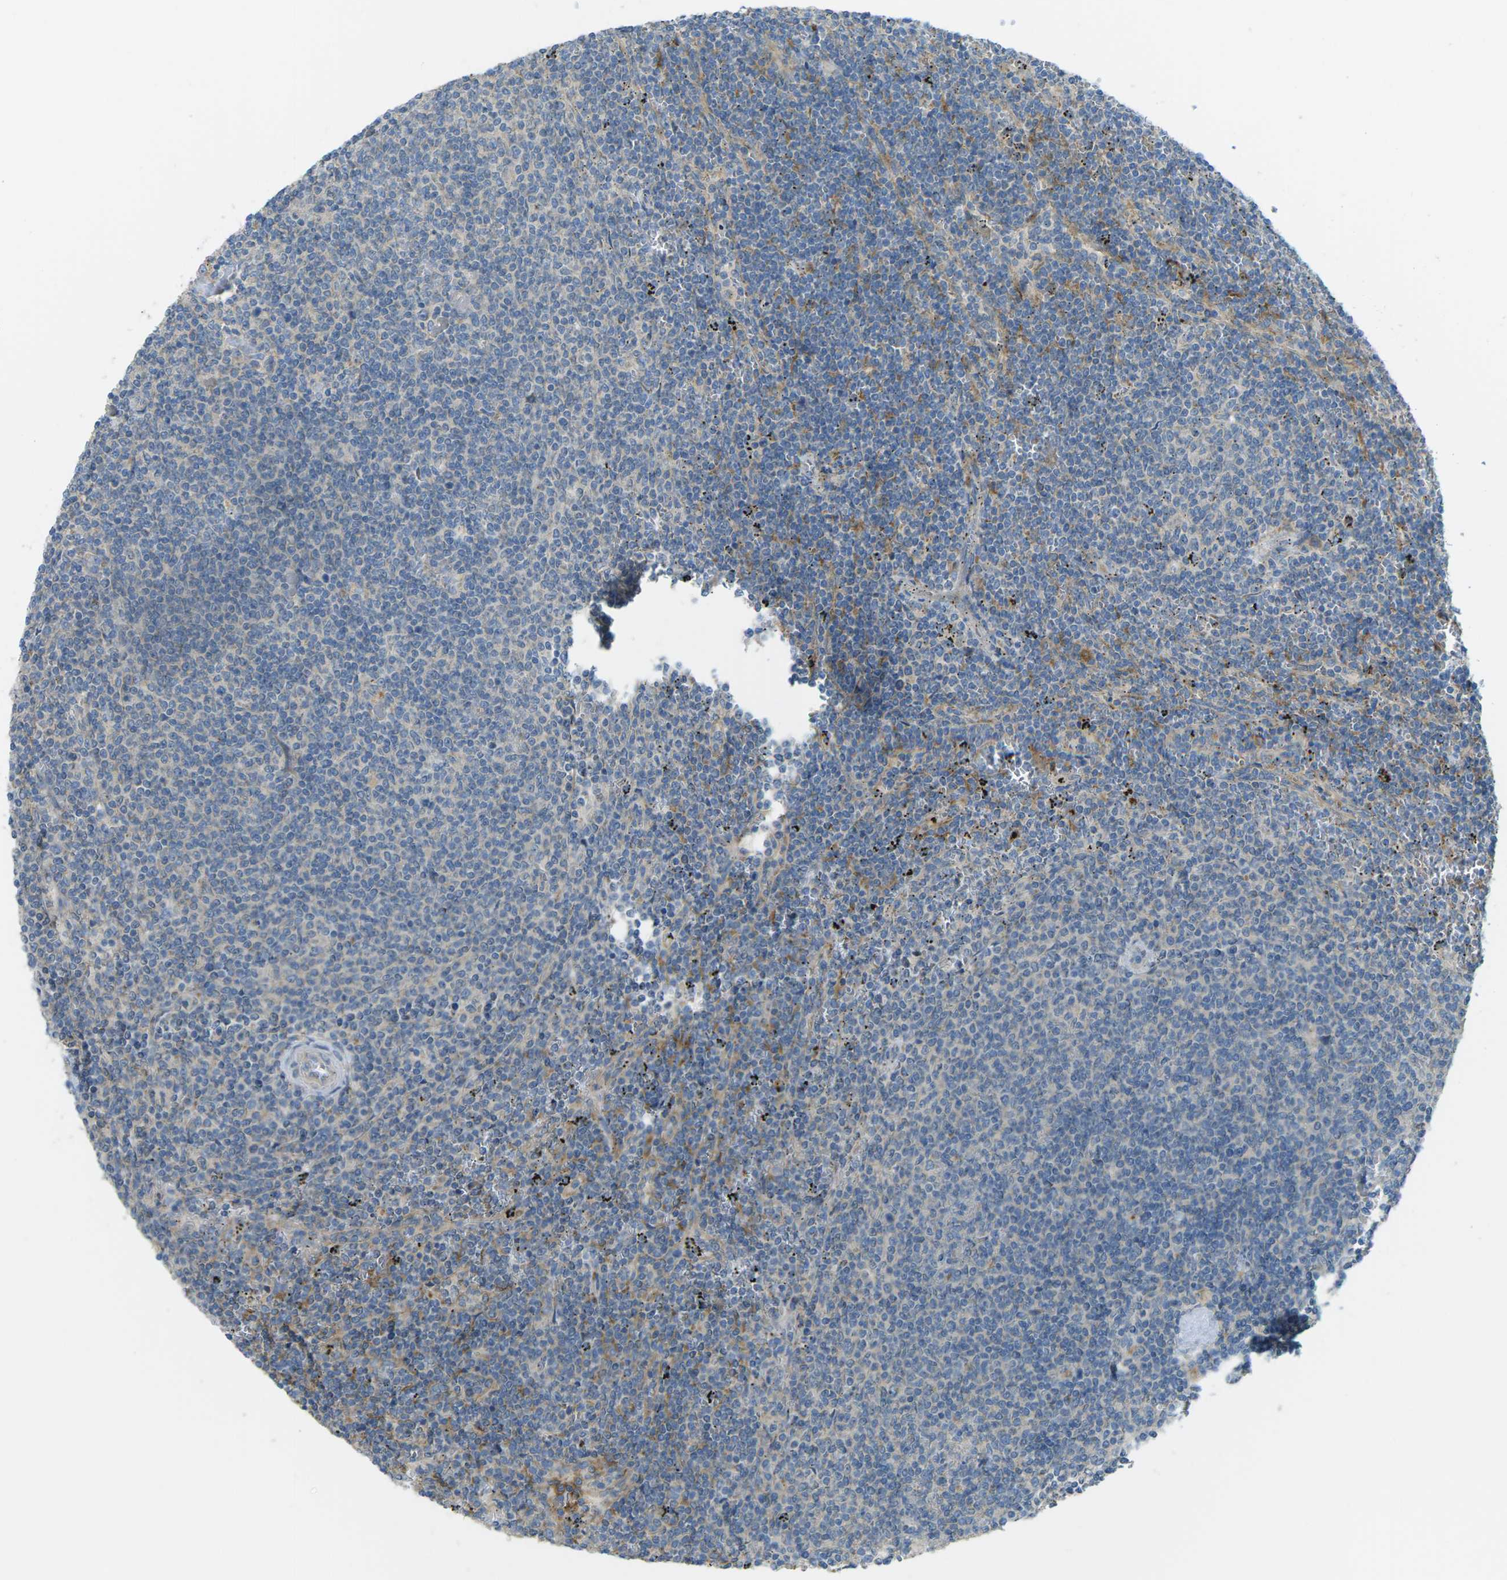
{"staining": {"intensity": "negative", "quantity": "none", "location": "none"}, "tissue": "lymphoma", "cell_type": "Tumor cells", "image_type": "cancer", "snomed": [{"axis": "morphology", "description": "Malignant lymphoma, non-Hodgkin's type, Low grade"}, {"axis": "topography", "description": "Spleen"}], "caption": "Malignant lymphoma, non-Hodgkin's type (low-grade) stained for a protein using immunohistochemistry (IHC) exhibits no staining tumor cells.", "gene": "MYLK4", "patient": {"sex": "female", "age": 50}}